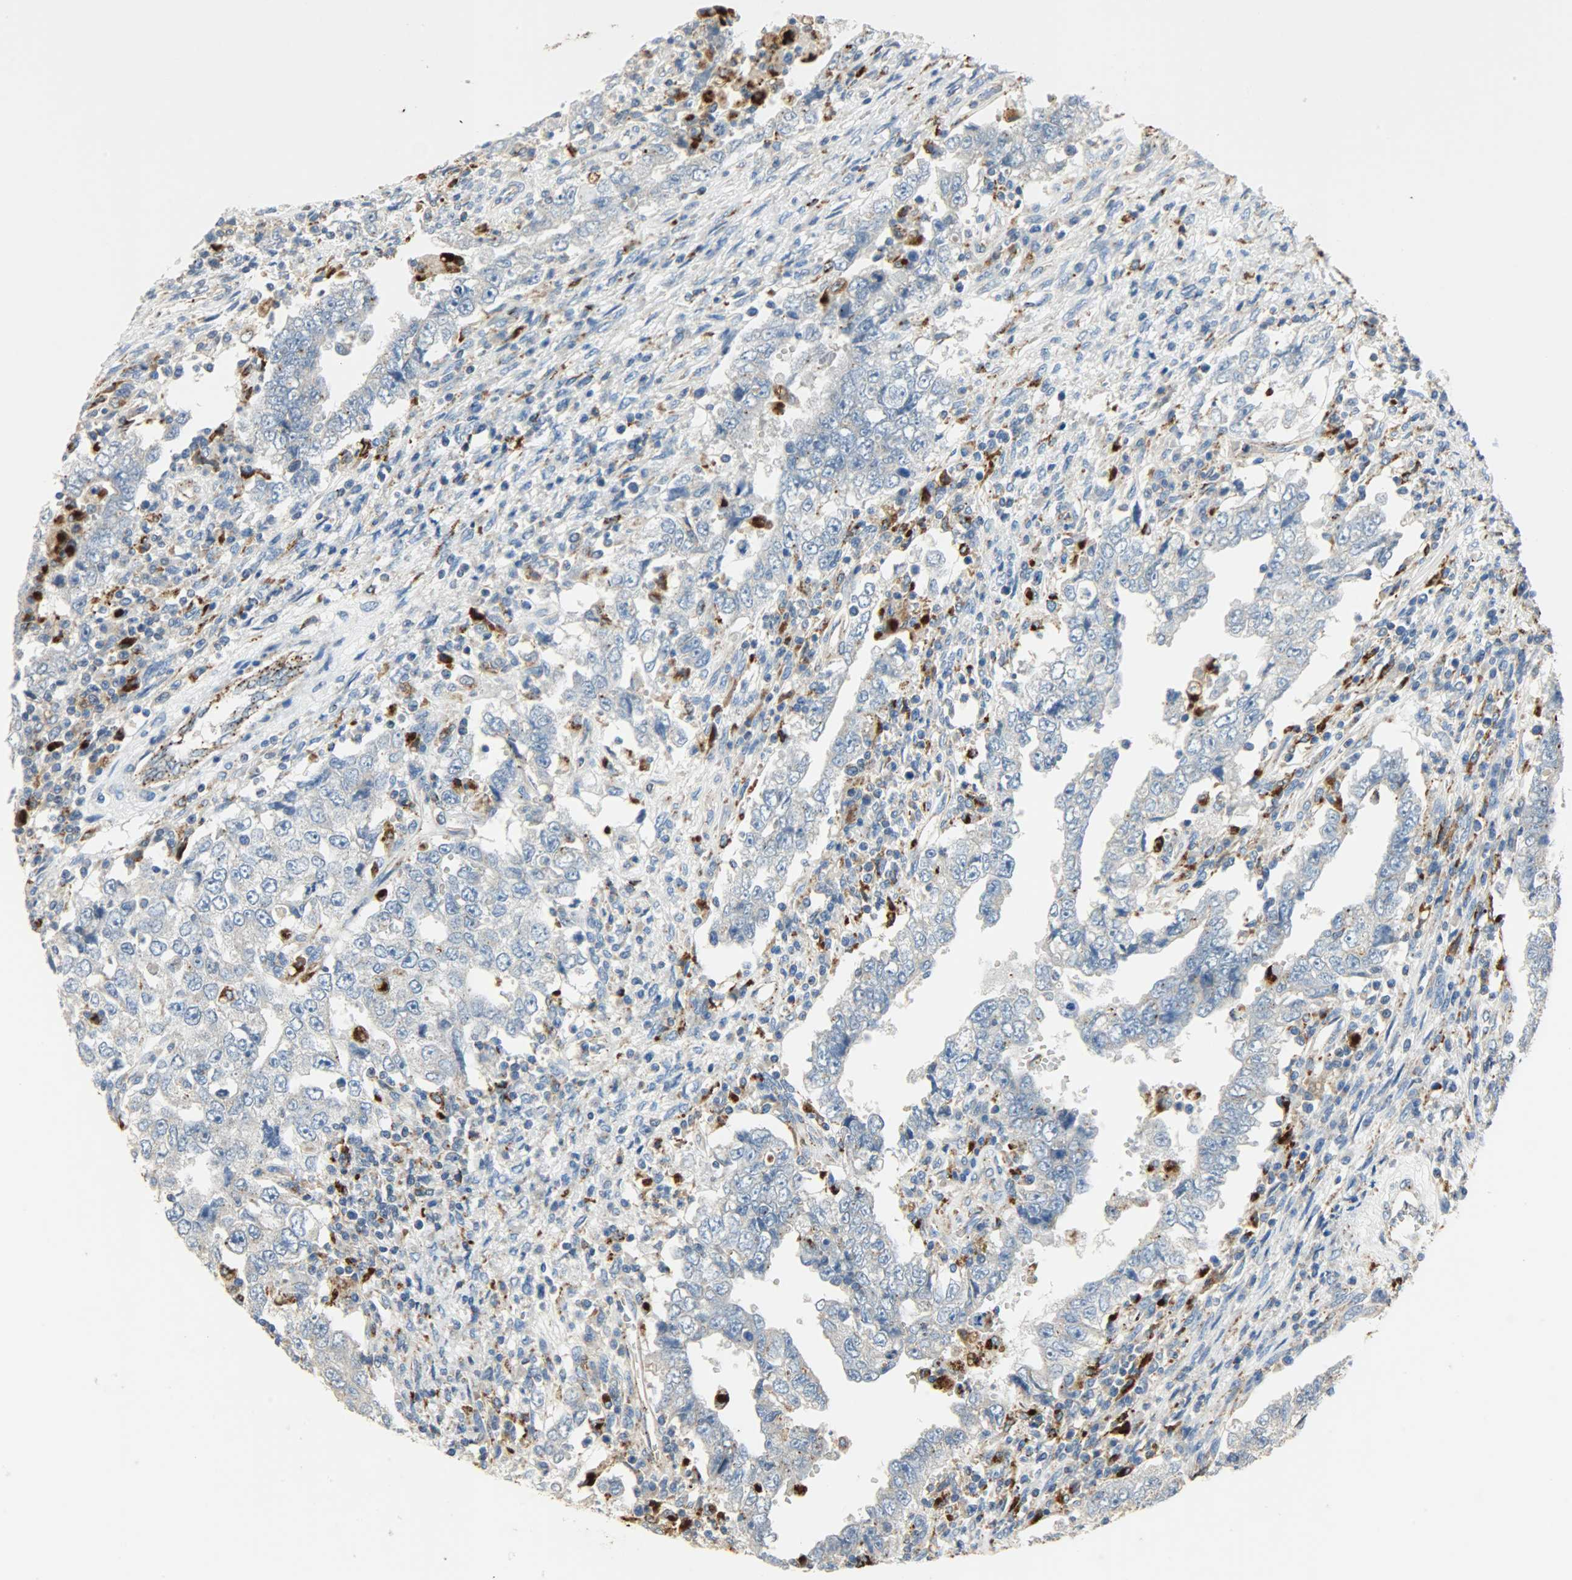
{"staining": {"intensity": "weak", "quantity": "<25%", "location": "cytoplasmic/membranous"}, "tissue": "testis cancer", "cell_type": "Tumor cells", "image_type": "cancer", "snomed": [{"axis": "morphology", "description": "Carcinoma, Embryonal, NOS"}, {"axis": "topography", "description": "Testis"}], "caption": "Immunohistochemistry micrograph of embryonal carcinoma (testis) stained for a protein (brown), which shows no expression in tumor cells.", "gene": "ASAH1", "patient": {"sex": "male", "age": 26}}